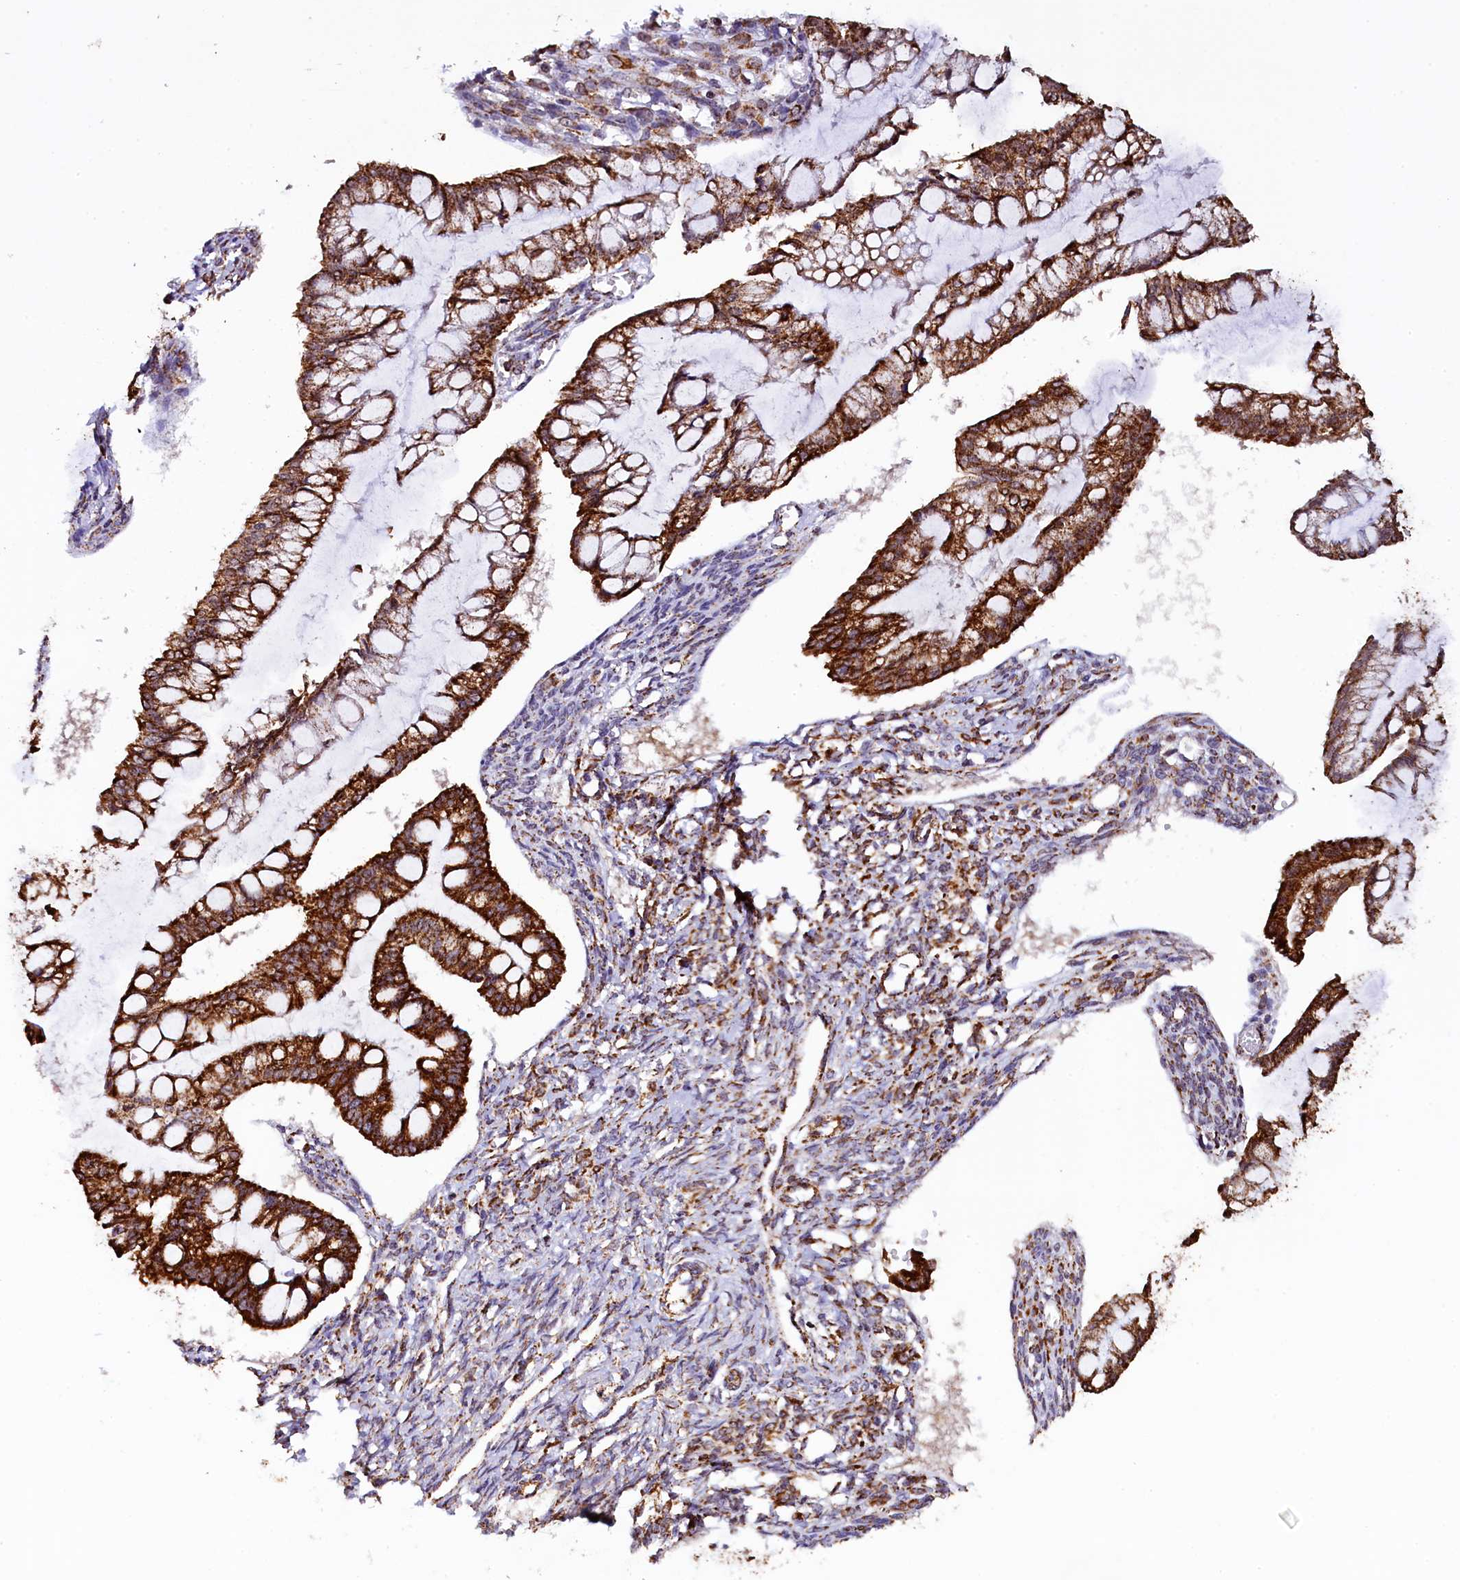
{"staining": {"intensity": "strong", "quantity": ">75%", "location": "cytoplasmic/membranous"}, "tissue": "ovarian cancer", "cell_type": "Tumor cells", "image_type": "cancer", "snomed": [{"axis": "morphology", "description": "Cystadenocarcinoma, mucinous, NOS"}, {"axis": "topography", "description": "Ovary"}], "caption": "Protein expression analysis of ovarian cancer (mucinous cystadenocarcinoma) reveals strong cytoplasmic/membranous staining in about >75% of tumor cells. Ihc stains the protein of interest in brown and the nuclei are stained blue.", "gene": "KLC2", "patient": {"sex": "female", "age": 73}}